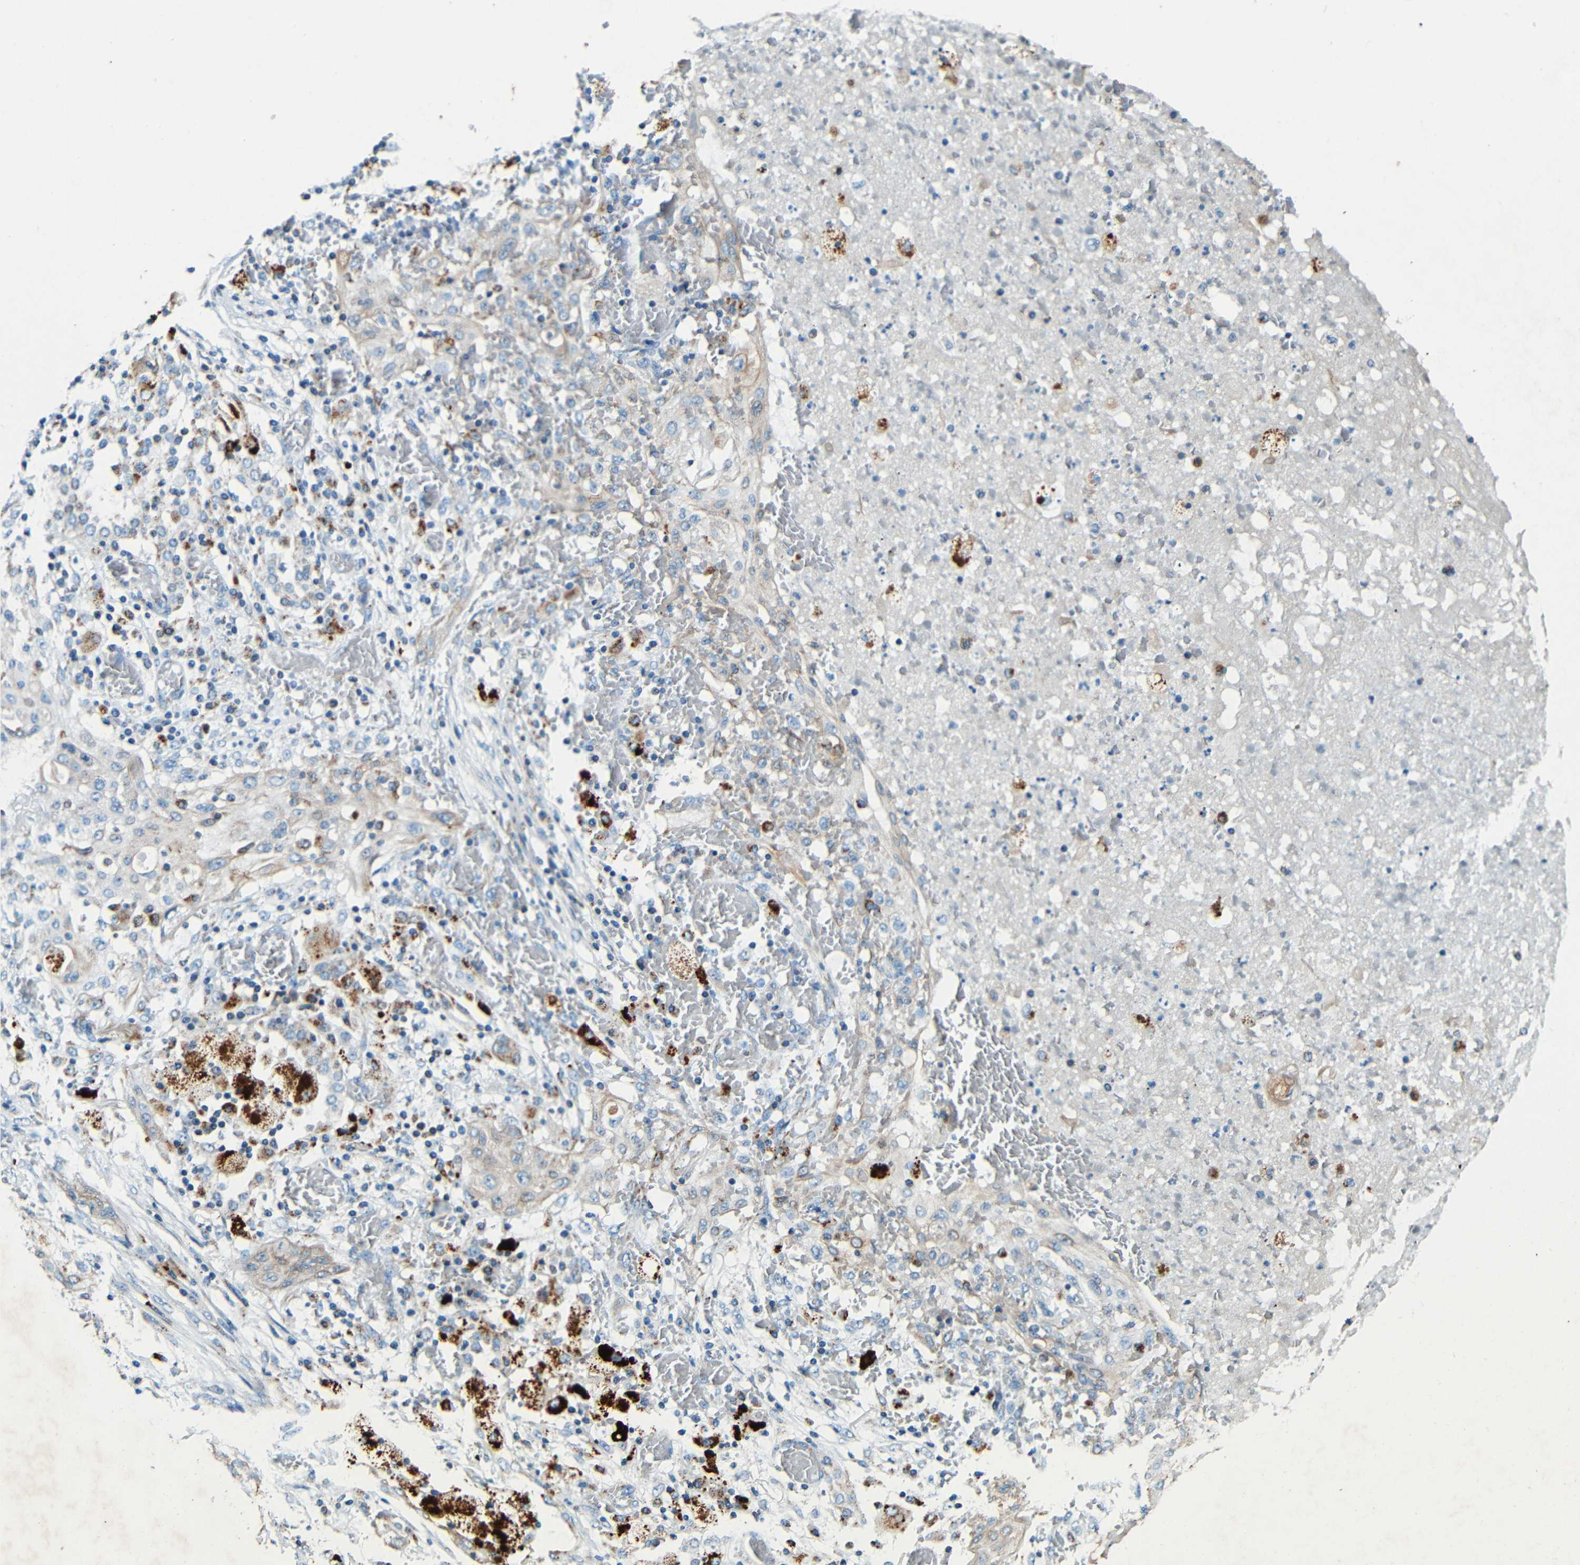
{"staining": {"intensity": "weak", "quantity": "25%-75%", "location": "cytoplasmic/membranous"}, "tissue": "lung cancer", "cell_type": "Tumor cells", "image_type": "cancer", "snomed": [{"axis": "morphology", "description": "Squamous cell carcinoma, NOS"}, {"axis": "topography", "description": "Lung"}], "caption": "Lung squamous cell carcinoma was stained to show a protein in brown. There is low levels of weak cytoplasmic/membranous positivity in about 25%-75% of tumor cells. Using DAB (3,3'-diaminobenzidine) (brown) and hematoxylin (blue) stains, captured at high magnification using brightfield microscopy.", "gene": "WSCD2", "patient": {"sex": "female", "age": 47}}